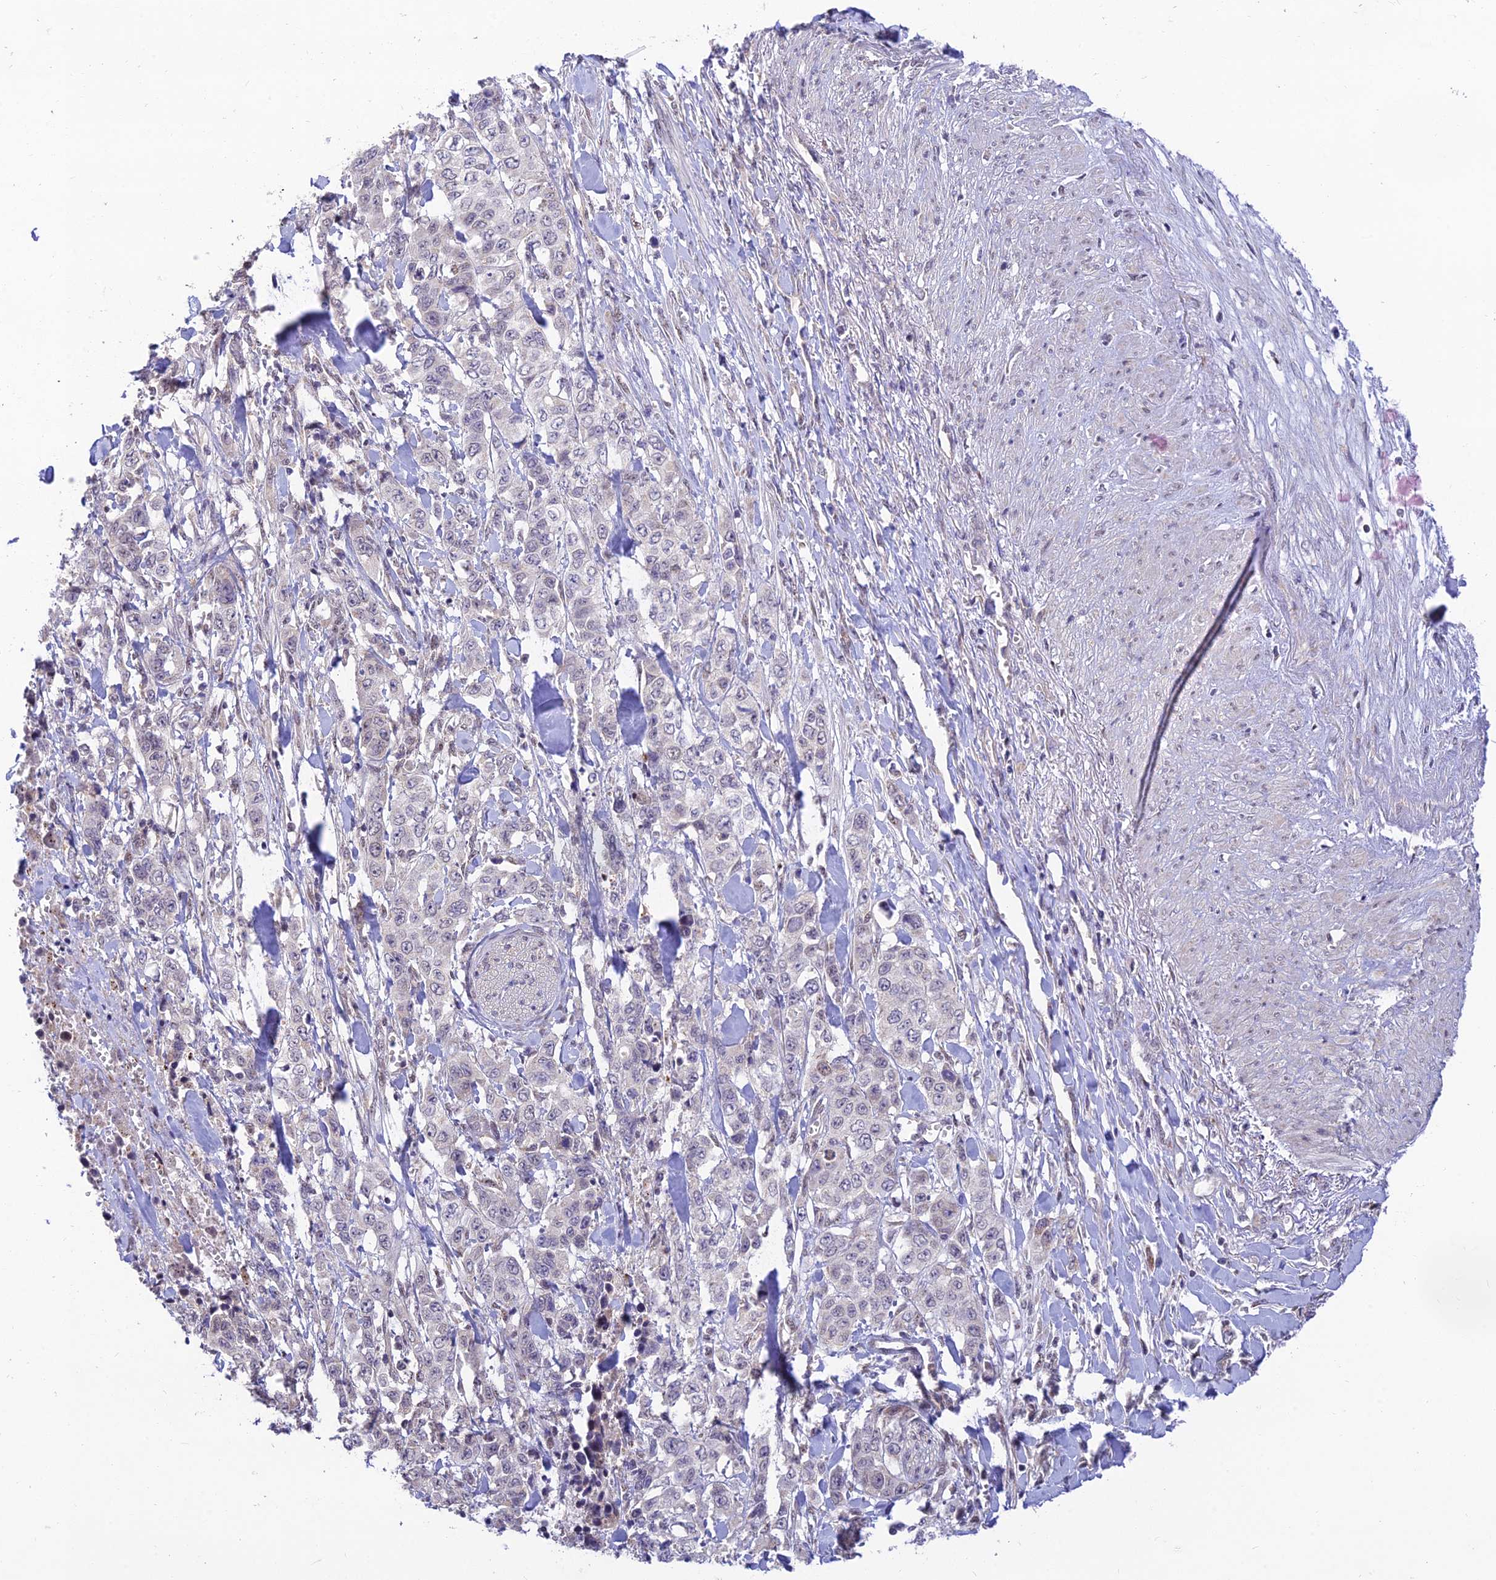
{"staining": {"intensity": "negative", "quantity": "none", "location": "none"}, "tissue": "stomach cancer", "cell_type": "Tumor cells", "image_type": "cancer", "snomed": [{"axis": "morphology", "description": "Adenocarcinoma, NOS"}, {"axis": "topography", "description": "Stomach, upper"}], "caption": "High power microscopy histopathology image of an IHC micrograph of stomach cancer, revealing no significant expression in tumor cells.", "gene": "MICOS13", "patient": {"sex": "male", "age": 62}}